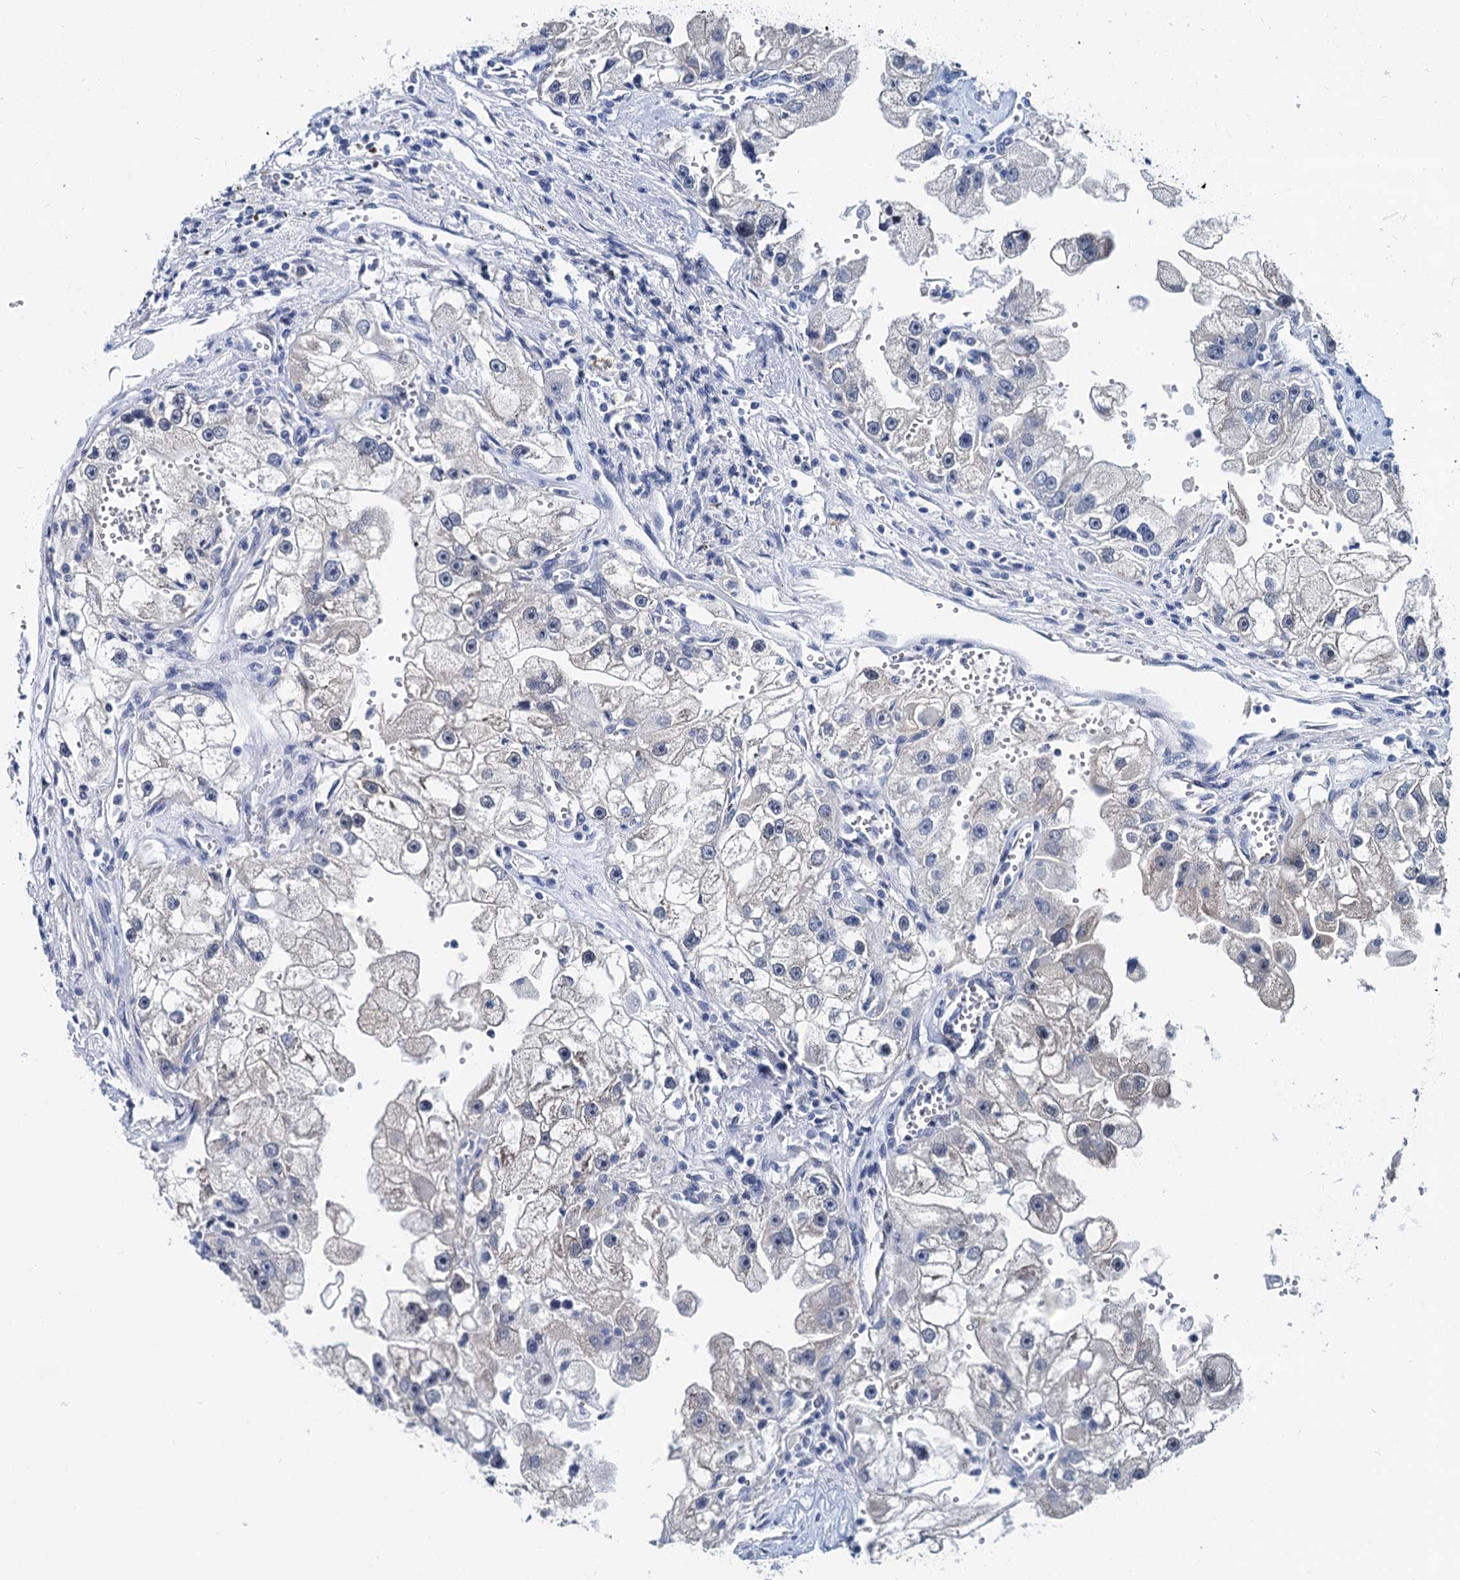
{"staining": {"intensity": "negative", "quantity": "none", "location": "none"}, "tissue": "renal cancer", "cell_type": "Tumor cells", "image_type": "cancer", "snomed": [{"axis": "morphology", "description": "Adenocarcinoma, NOS"}, {"axis": "topography", "description": "Kidney"}], "caption": "Immunohistochemistry of renal cancer reveals no staining in tumor cells. (Stains: DAB immunohistochemistry (IHC) with hematoxylin counter stain, Microscopy: brightfield microscopy at high magnification).", "gene": "MIOX", "patient": {"sex": "male", "age": 63}}